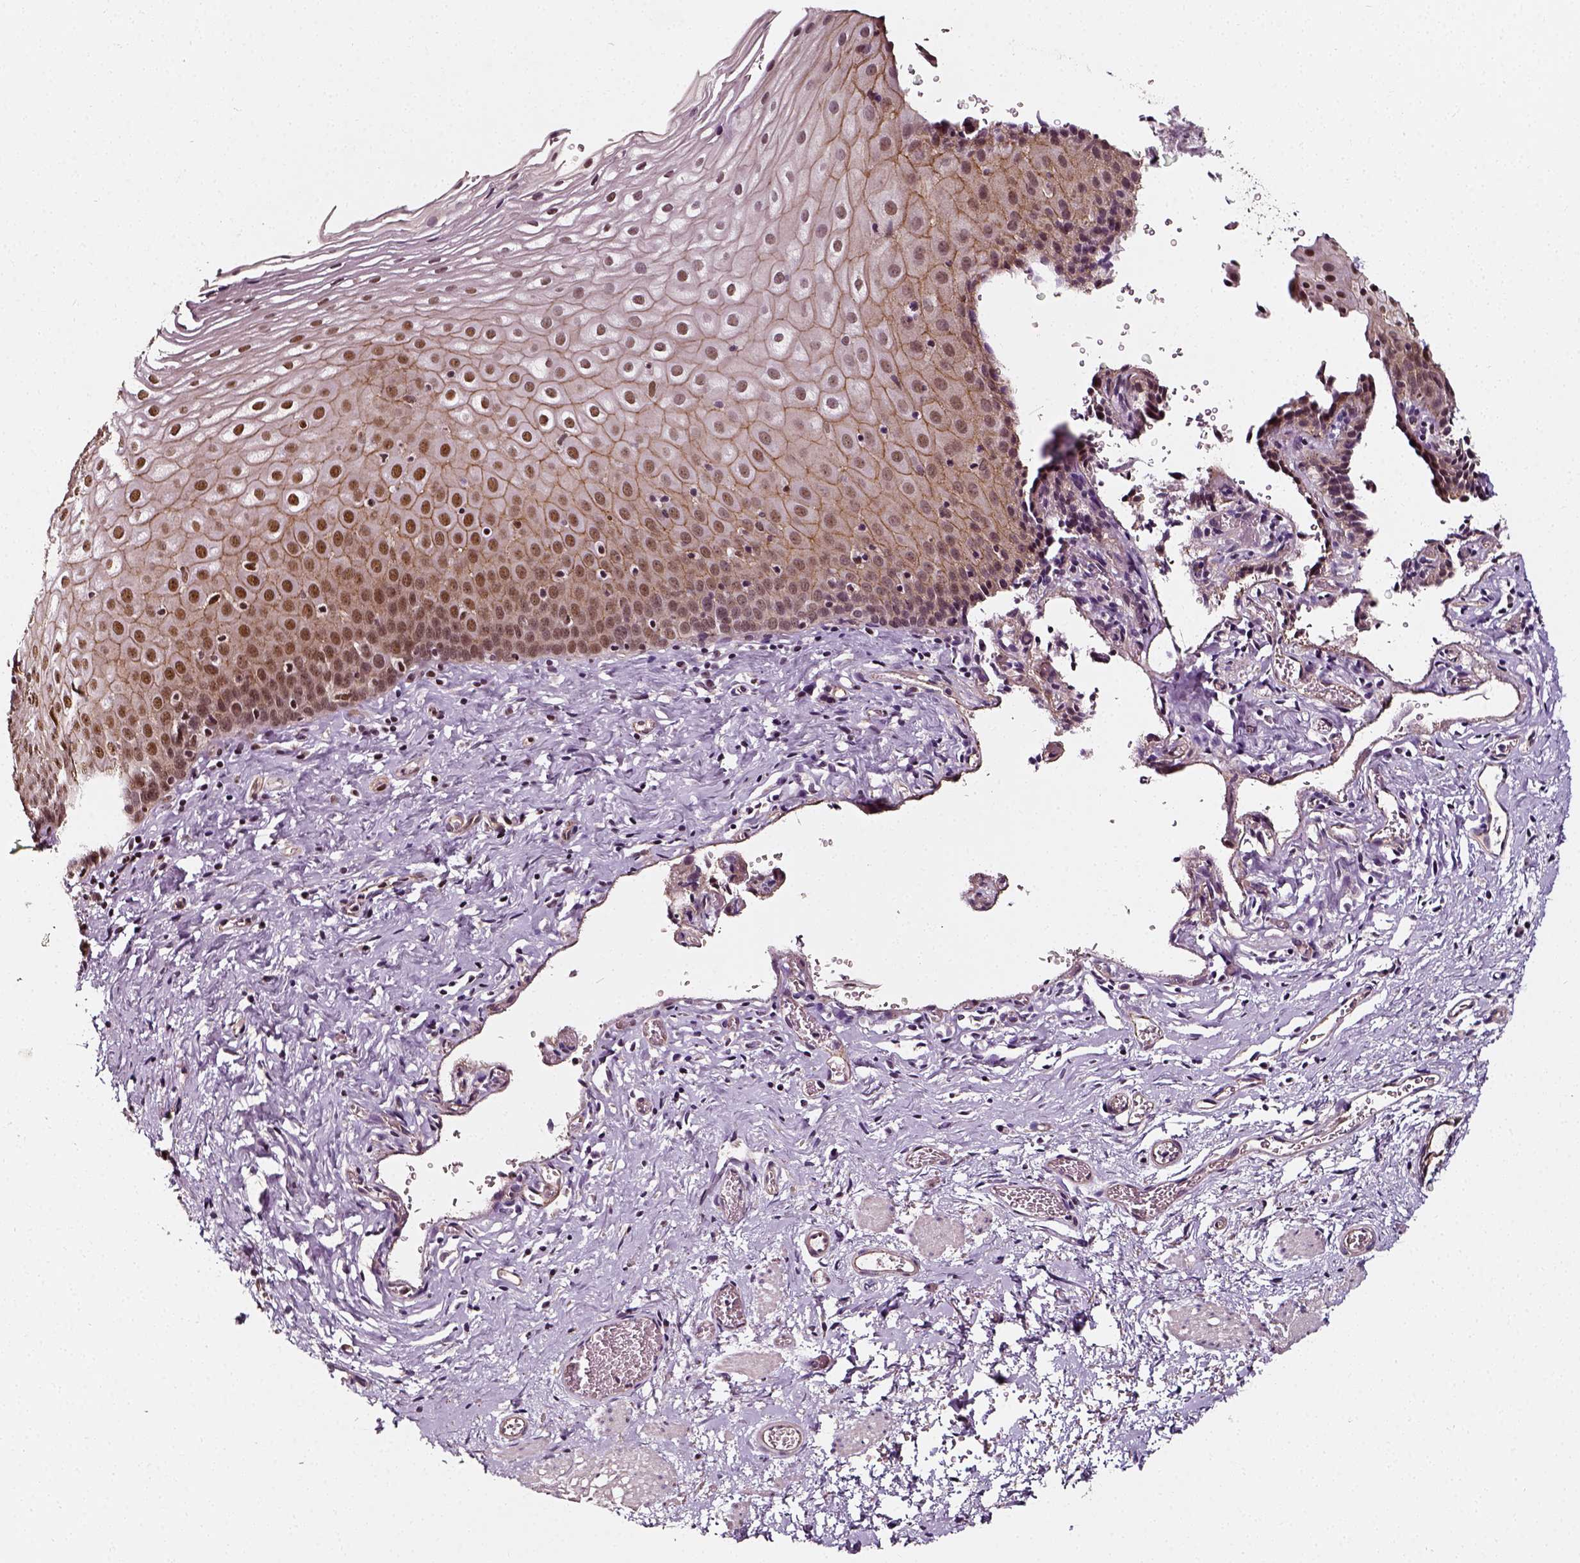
{"staining": {"intensity": "moderate", "quantity": ">75%", "location": "nuclear"}, "tissue": "esophagus", "cell_type": "Squamous epithelial cells", "image_type": "normal", "snomed": [{"axis": "morphology", "description": "Normal tissue, NOS"}, {"axis": "topography", "description": "Esophagus"}], "caption": "DAB (3,3'-diaminobenzidine) immunohistochemical staining of normal esophagus demonstrates moderate nuclear protein positivity in about >75% of squamous epithelial cells. The protein is stained brown, and the nuclei are stained in blue (DAB (3,3'-diaminobenzidine) IHC with brightfield microscopy, high magnification).", "gene": "NACC1", "patient": {"sex": "male", "age": 68}}